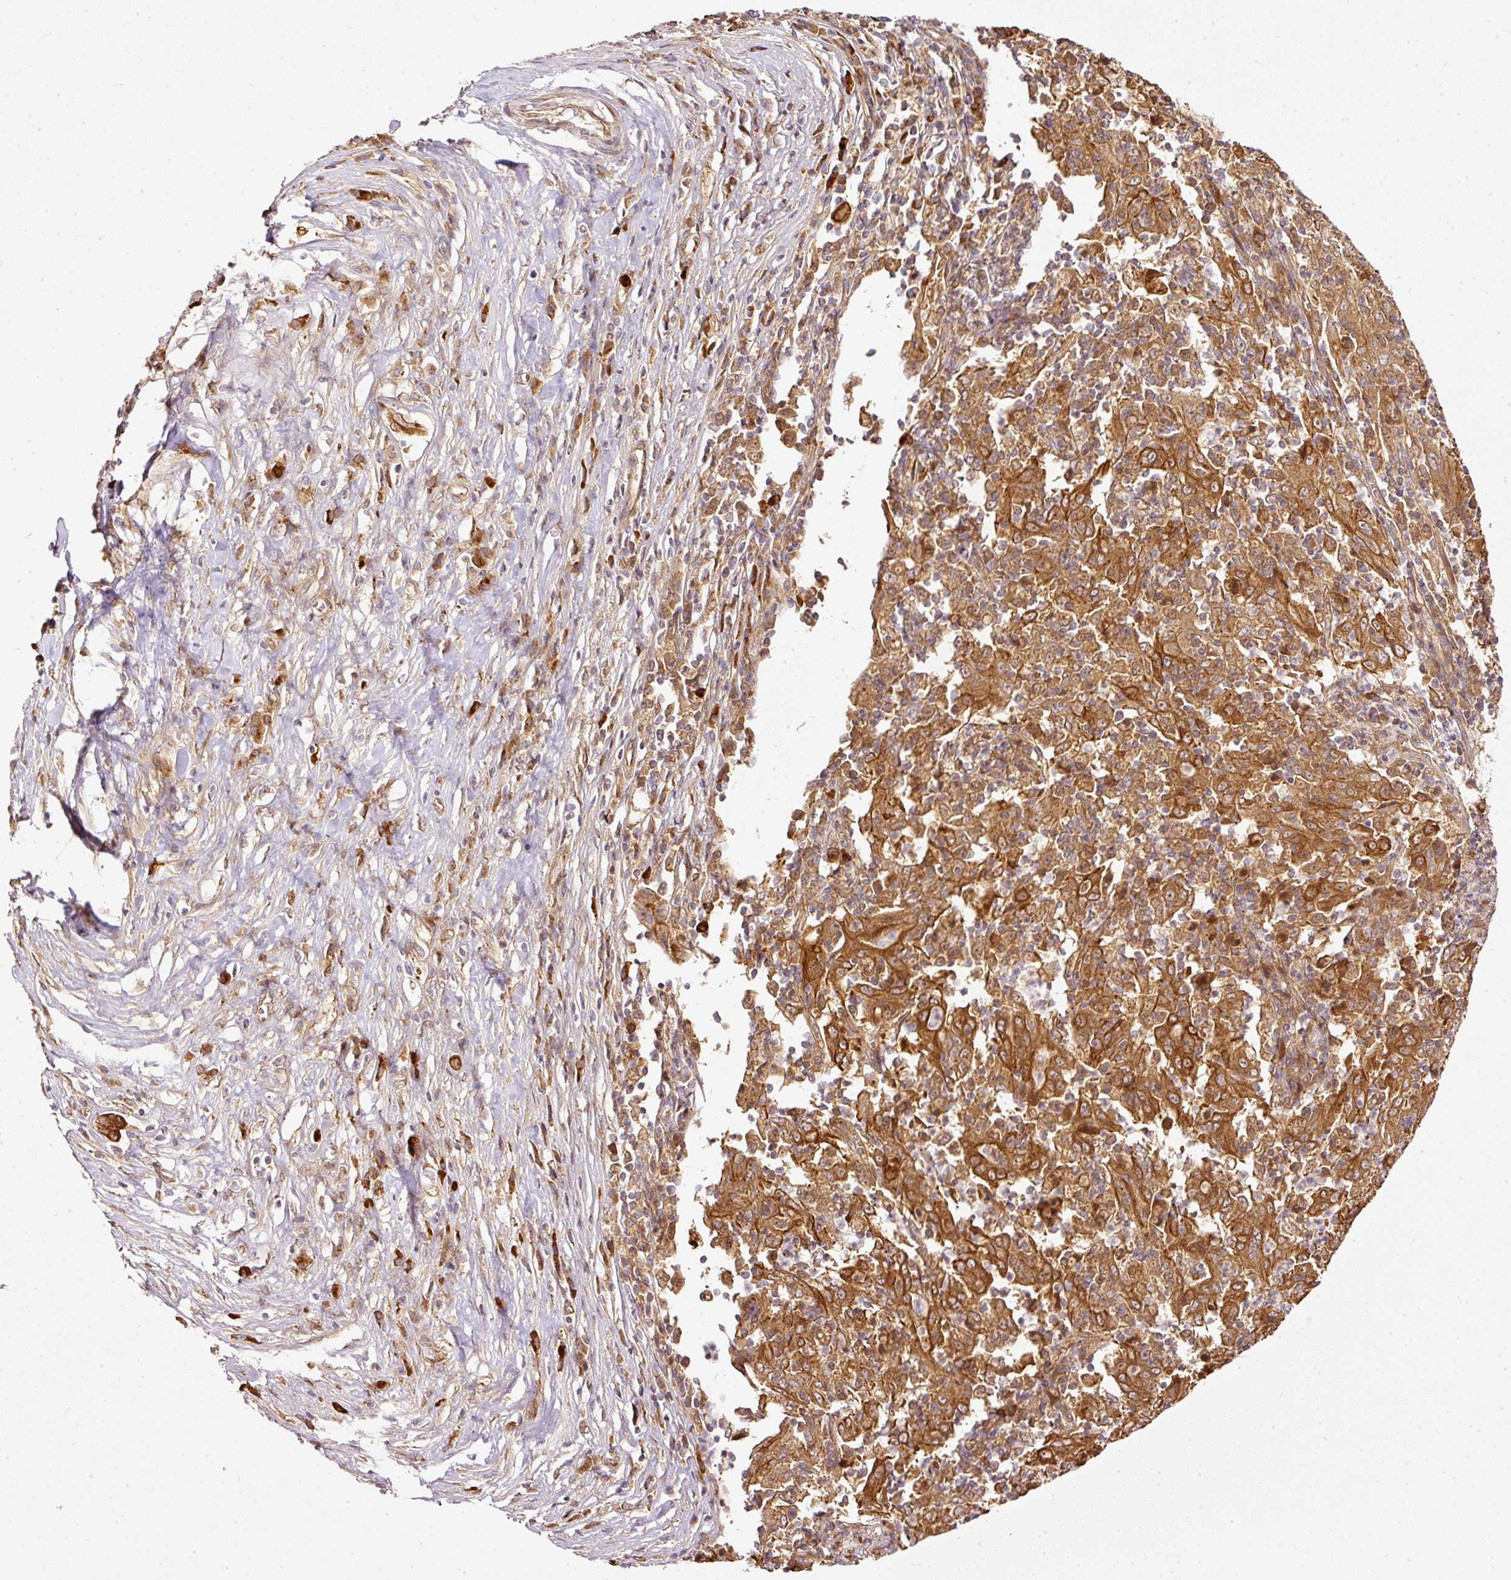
{"staining": {"intensity": "strong", "quantity": ">75%", "location": "cytoplasmic/membranous"}, "tissue": "pancreatic cancer", "cell_type": "Tumor cells", "image_type": "cancer", "snomed": [{"axis": "morphology", "description": "Adenocarcinoma, NOS"}, {"axis": "topography", "description": "Pancreas"}], "caption": "Pancreatic cancer stained for a protein exhibits strong cytoplasmic/membranous positivity in tumor cells.", "gene": "MIF4GD", "patient": {"sex": "male", "age": 63}}